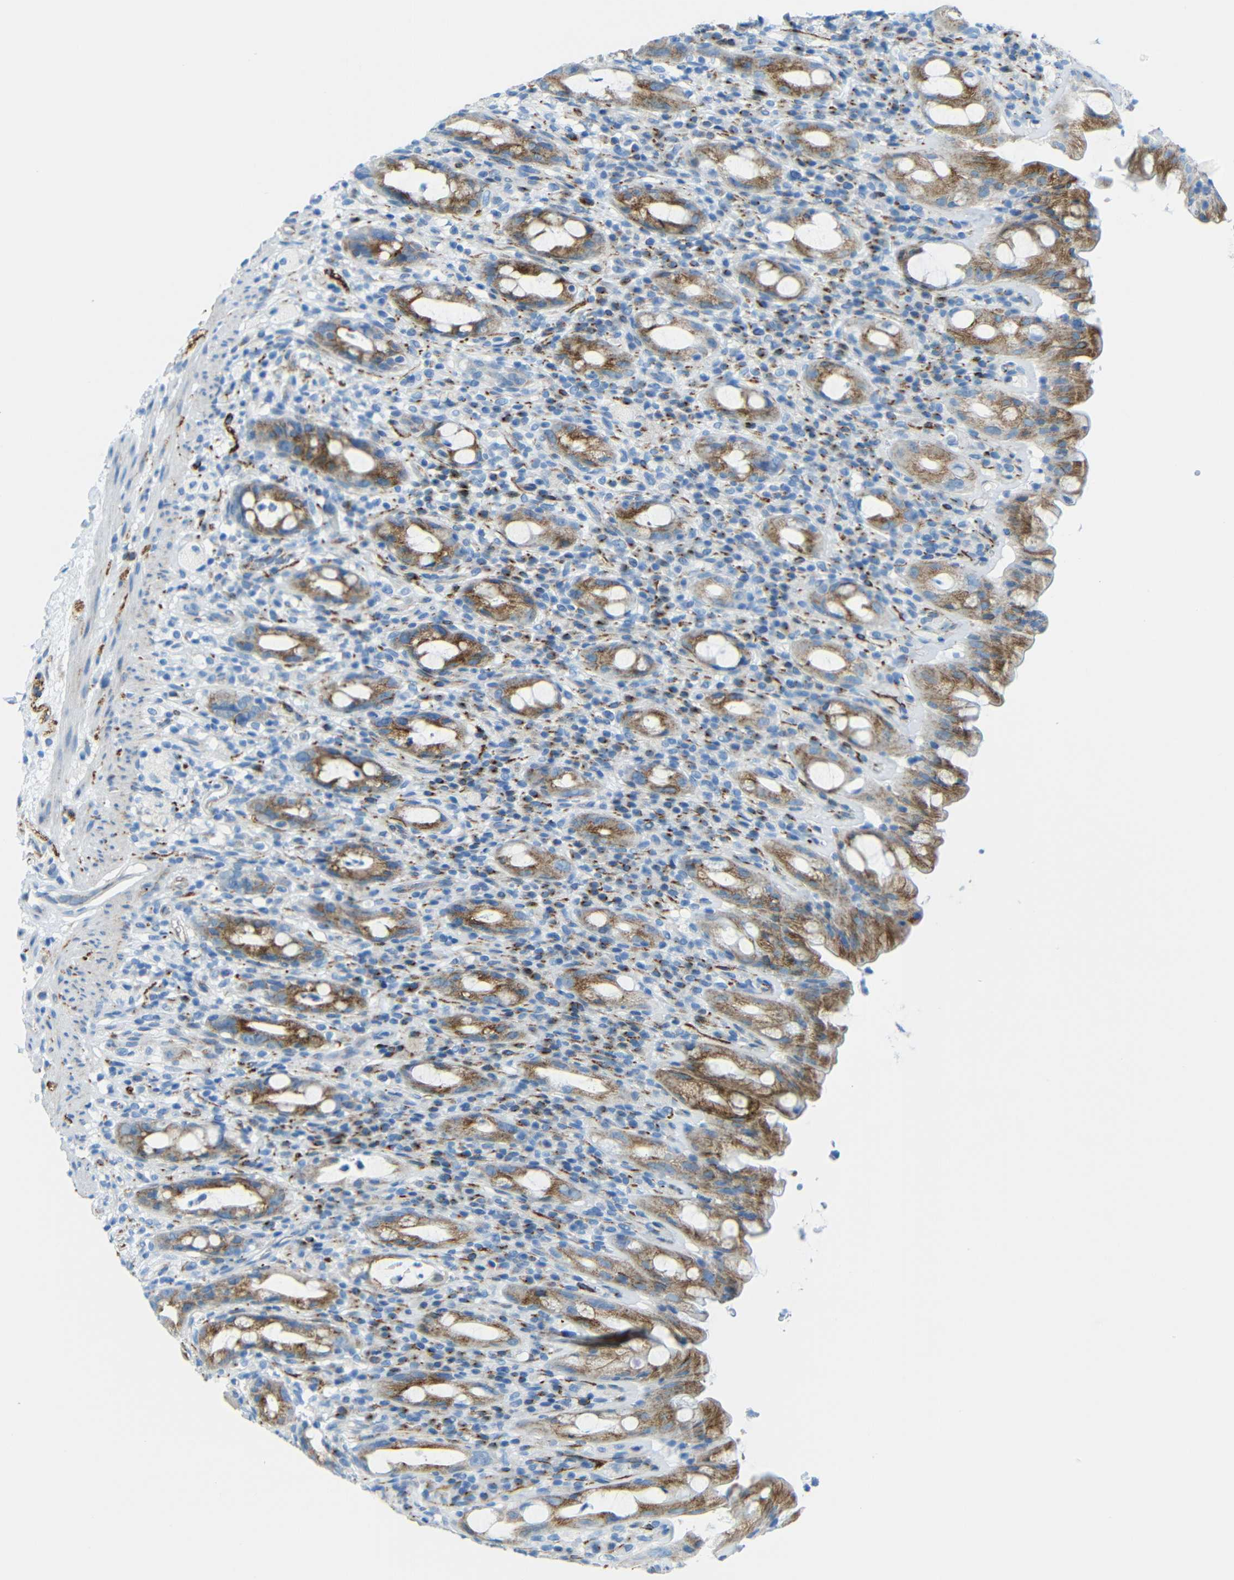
{"staining": {"intensity": "strong", "quantity": ">75%", "location": "cytoplasmic/membranous"}, "tissue": "rectum", "cell_type": "Glandular cells", "image_type": "normal", "snomed": [{"axis": "morphology", "description": "Normal tissue, NOS"}, {"axis": "topography", "description": "Rectum"}], "caption": "Immunohistochemical staining of unremarkable human rectum exhibits >75% levels of strong cytoplasmic/membranous protein positivity in approximately >75% of glandular cells. (Brightfield microscopy of DAB IHC at high magnification).", "gene": "TUBB4B", "patient": {"sex": "male", "age": 44}}